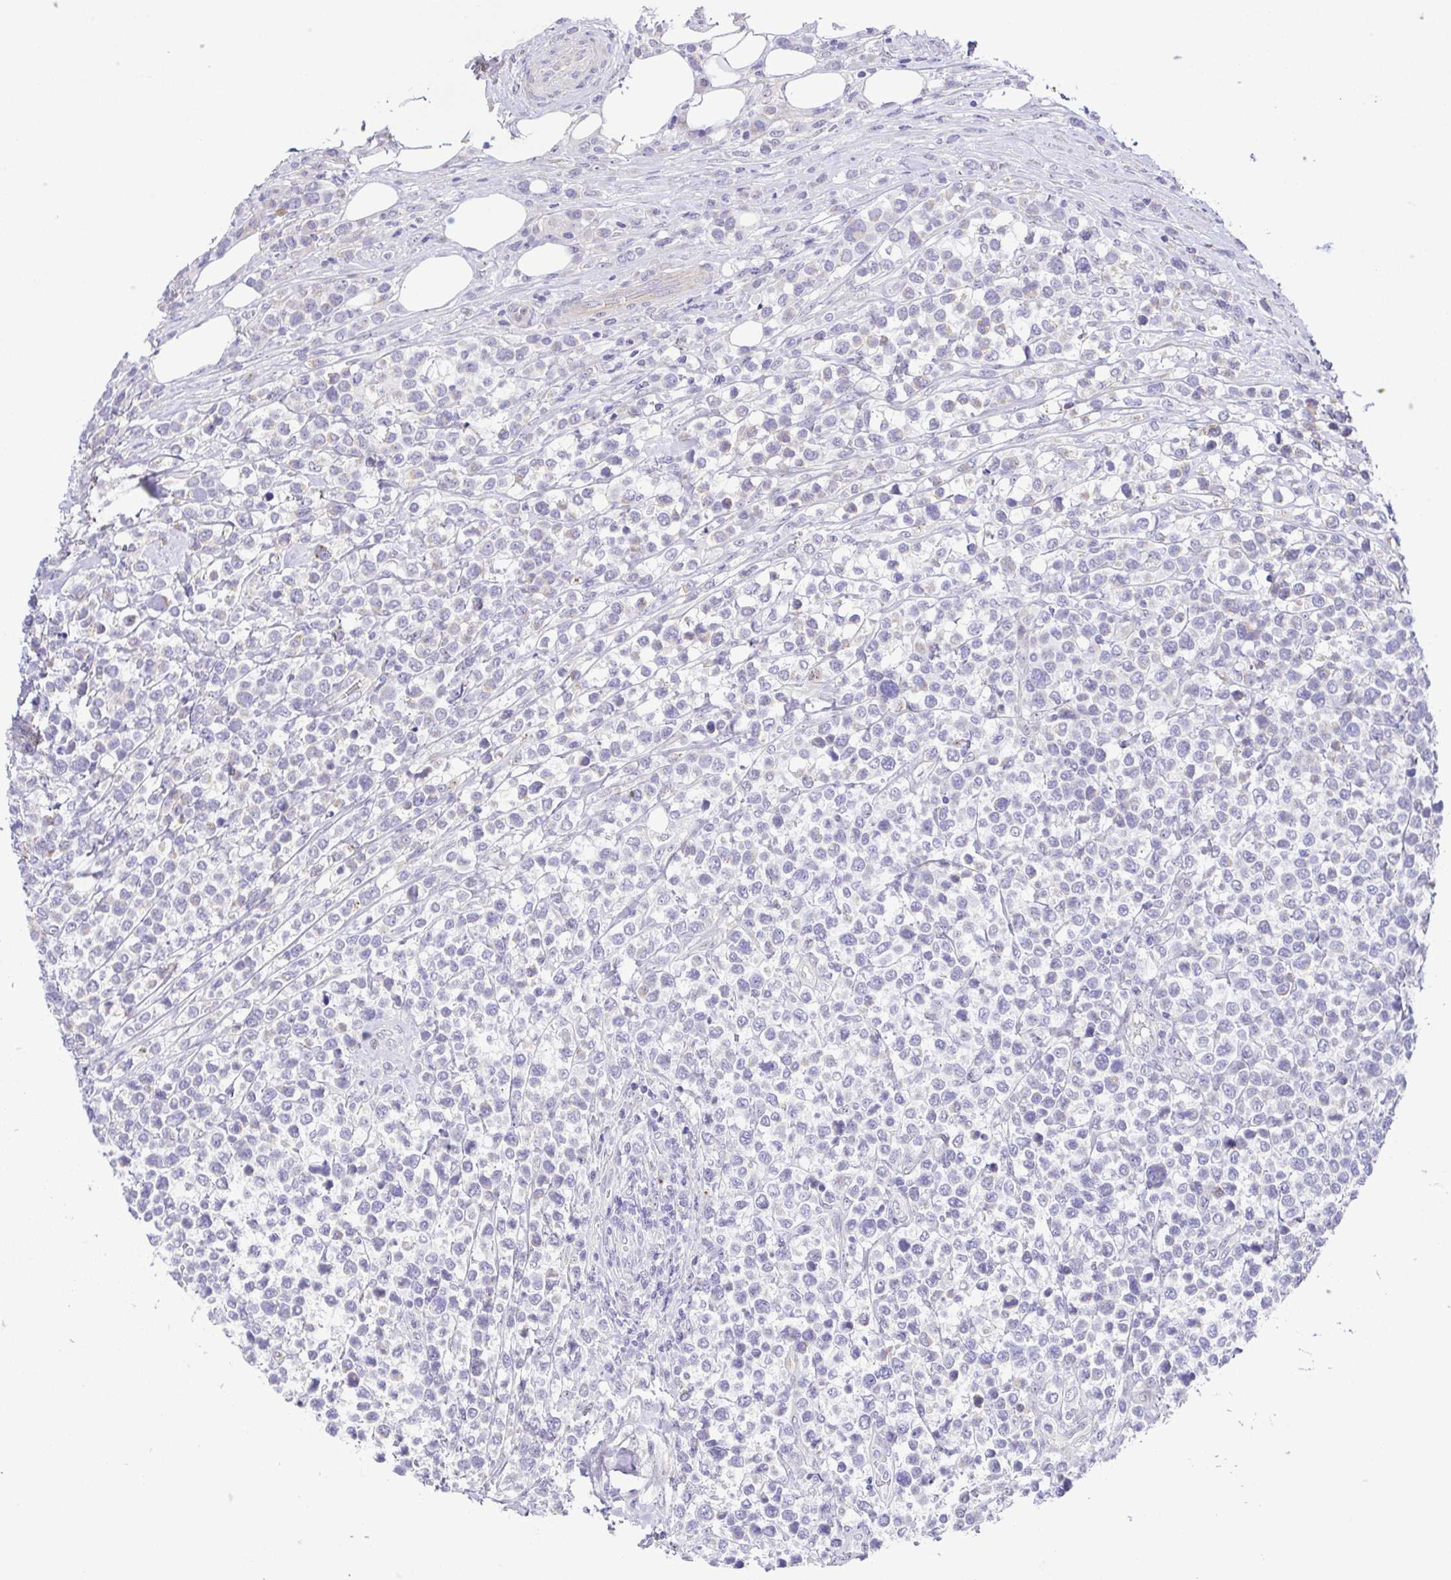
{"staining": {"intensity": "negative", "quantity": "none", "location": "none"}, "tissue": "lymphoma", "cell_type": "Tumor cells", "image_type": "cancer", "snomed": [{"axis": "morphology", "description": "Malignant lymphoma, non-Hodgkin's type, High grade"}, {"axis": "topography", "description": "Soft tissue"}], "caption": "Immunohistochemical staining of human lymphoma reveals no significant staining in tumor cells.", "gene": "DCLK2", "patient": {"sex": "female", "age": 56}}